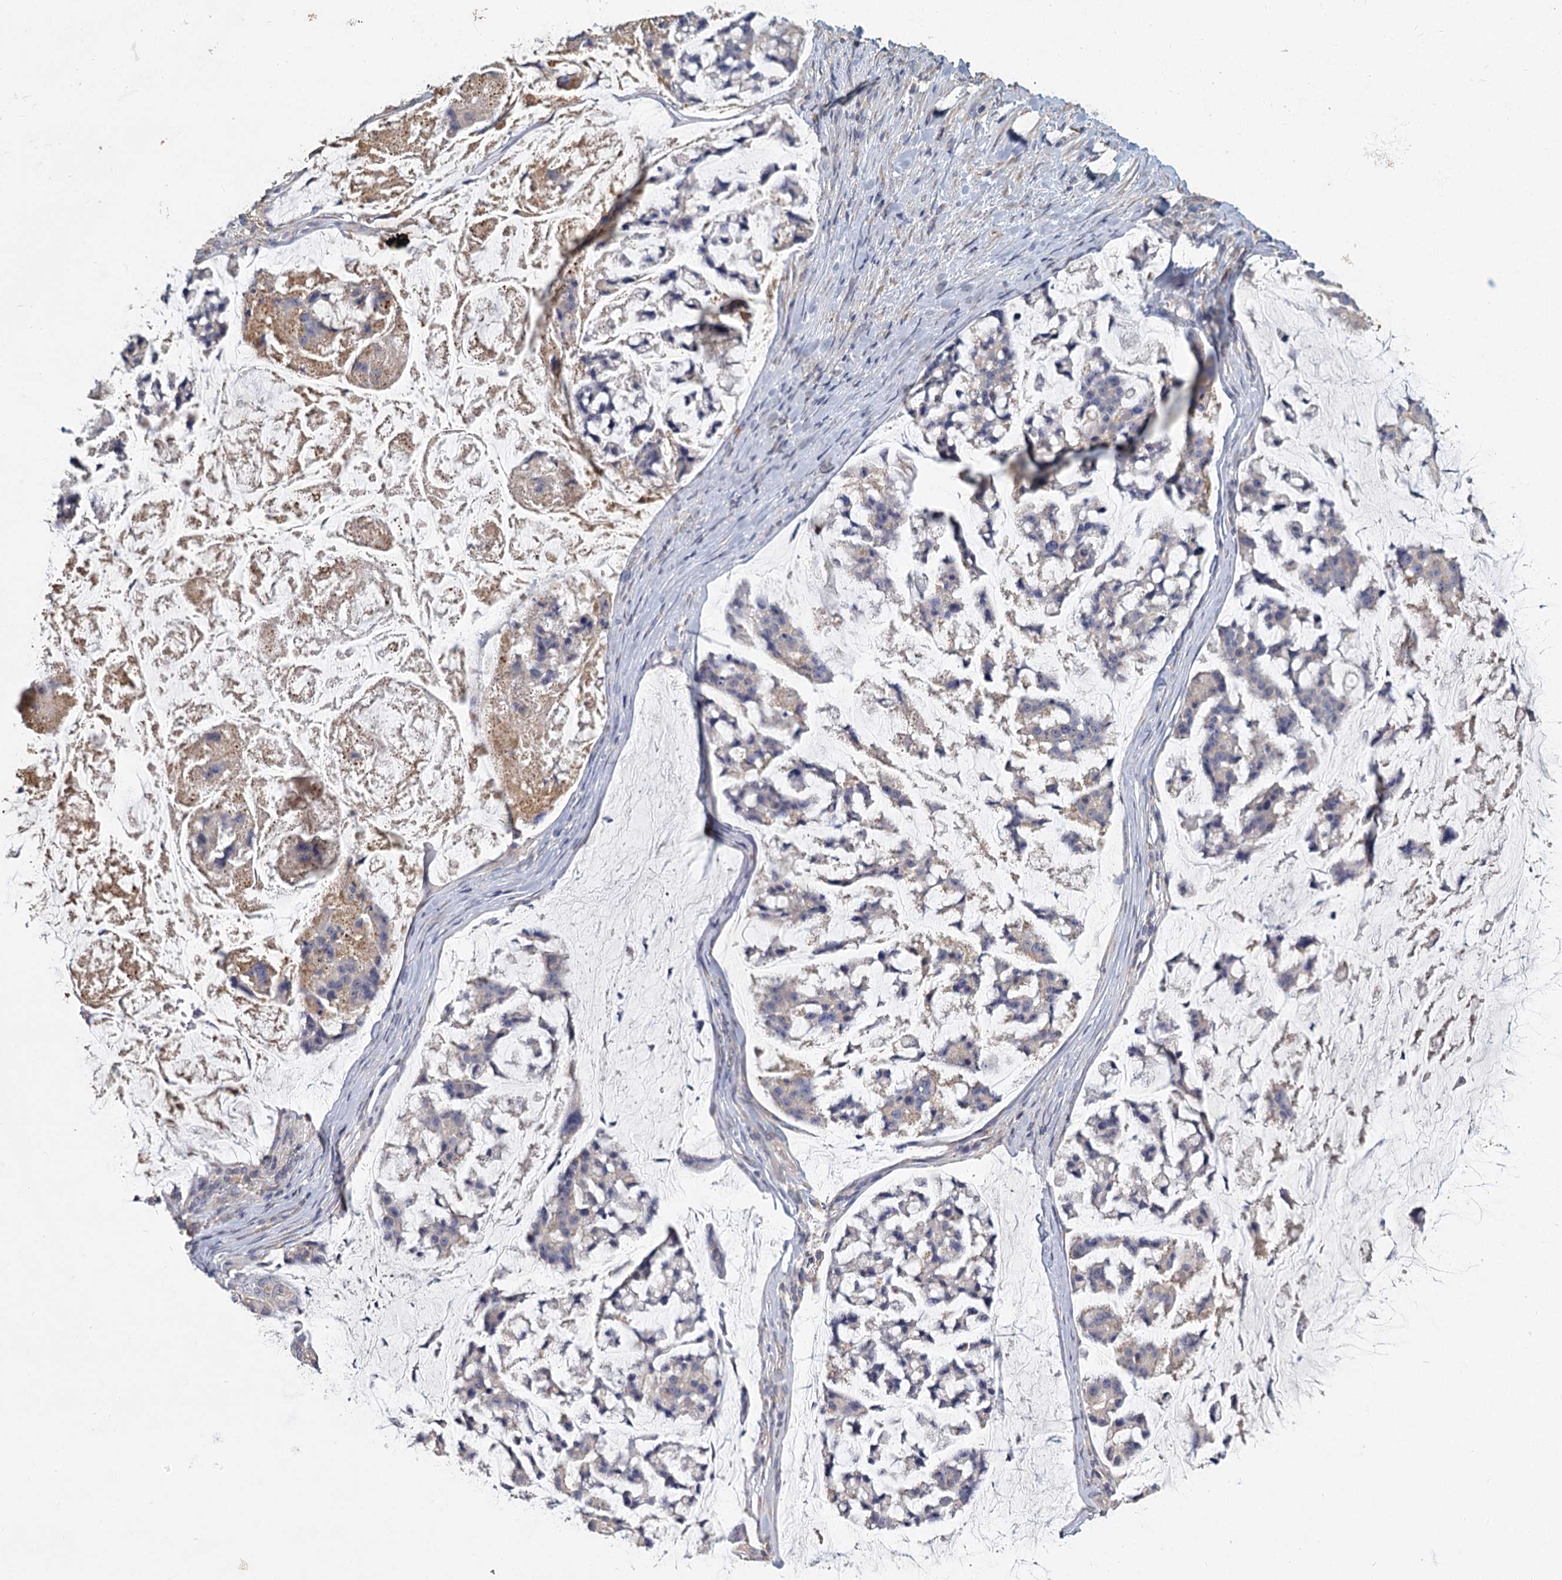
{"staining": {"intensity": "negative", "quantity": "none", "location": "none"}, "tissue": "stomach cancer", "cell_type": "Tumor cells", "image_type": "cancer", "snomed": [{"axis": "morphology", "description": "Adenocarcinoma, NOS"}, {"axis": "topography", "description": "Stomach, lower"}], "caption": "The IHC micrograph has no significant positivity in tumor cells of stomach cancer (adenocarcinoma) tissue. Brightfield microscopy of immunohistochemistry stained with DAB (3,3'-diaminobenzidine) (brown) and hematoxylin (blue), captured at high magnification.", "gene": "HES2", "patient": {"sex": "male", "age": 67}}